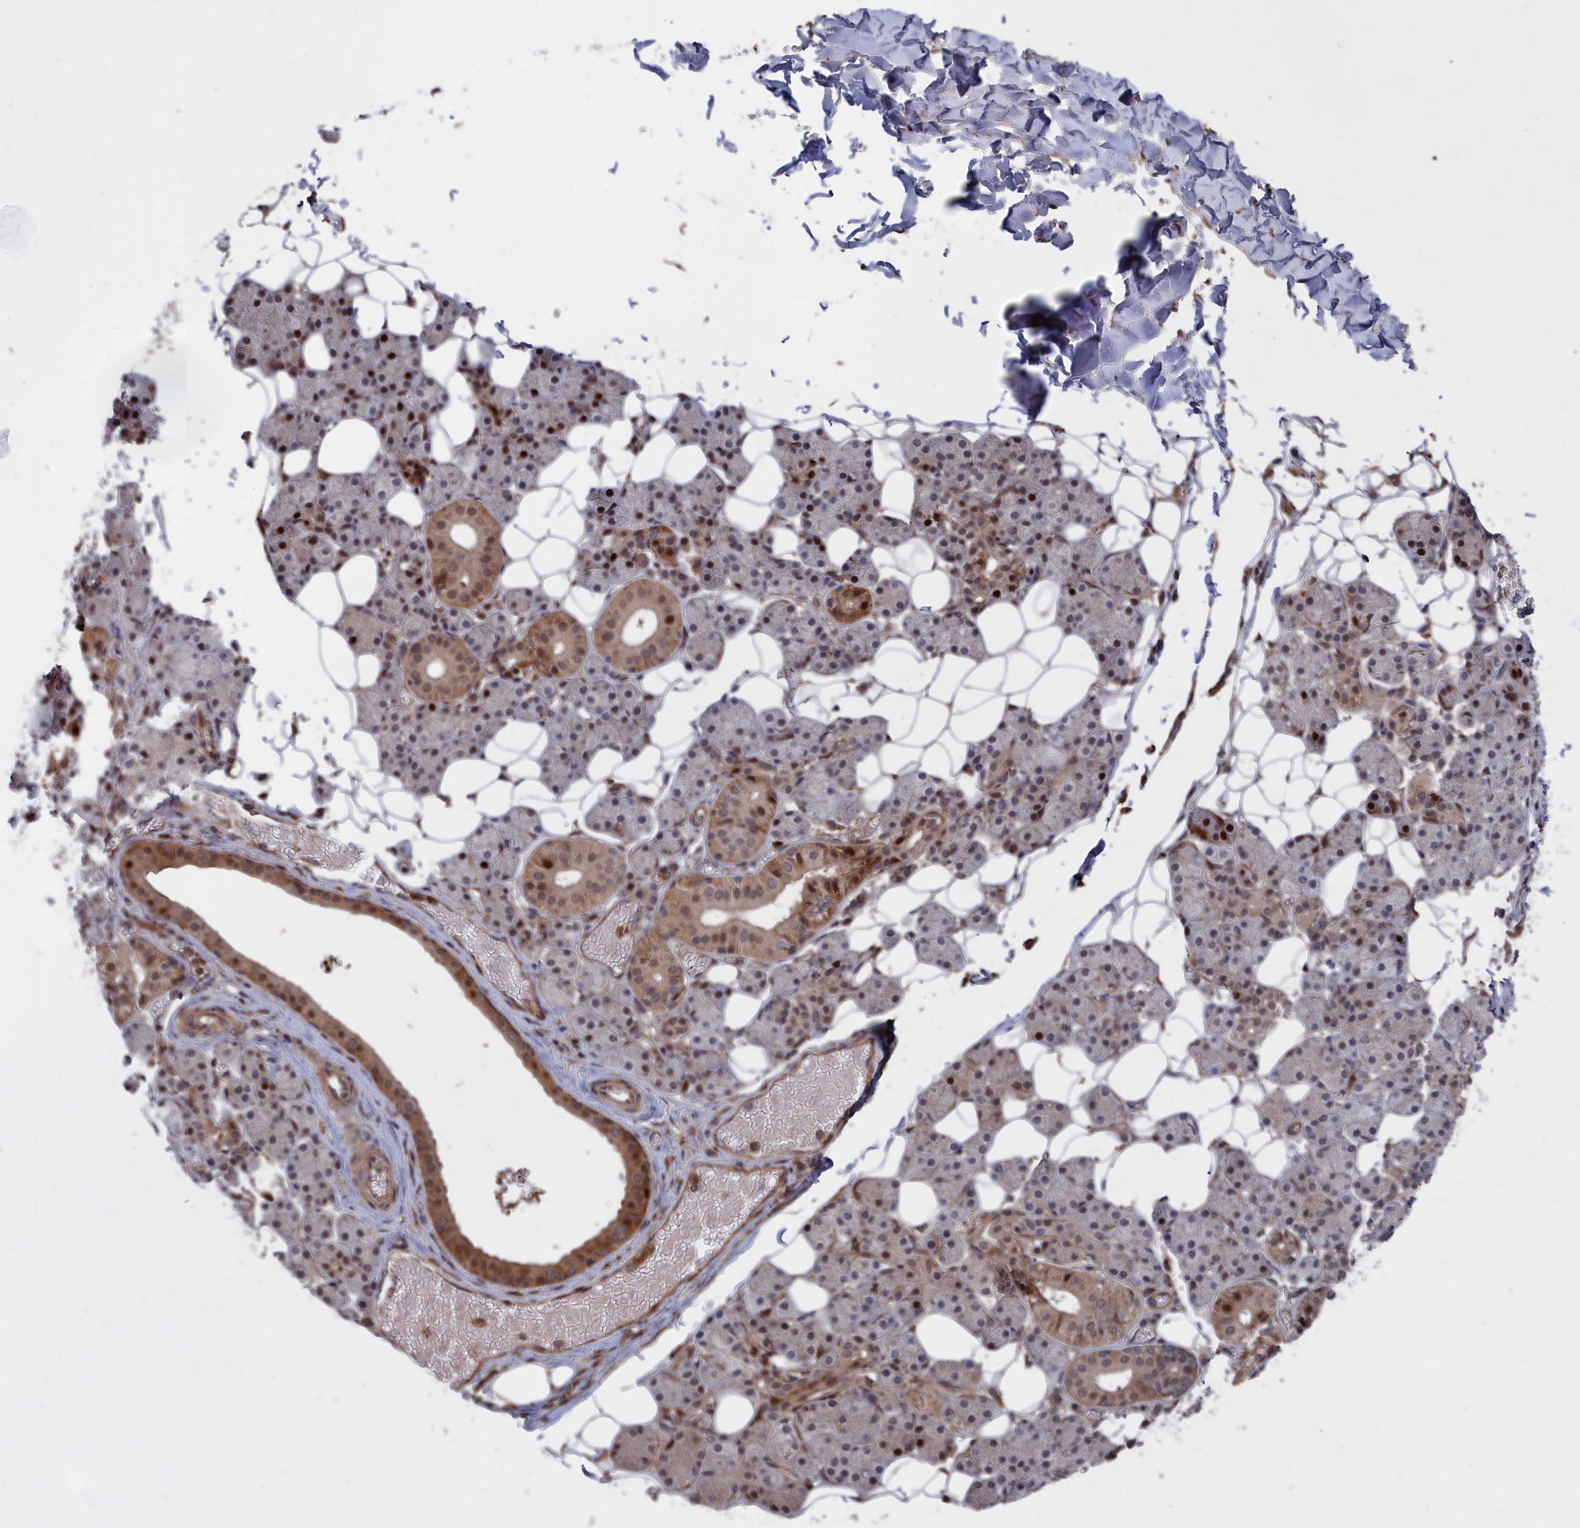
{"staining": {"intensity": "moderate", "quantity": "25%-75%", "location": "cytoplasmic/membranous,nuclear"}, "tissue": "salivary gland", "cell_type": "Glandular cells", "image_type": "normal", "snomed": [{"axis": "morphology", "description": "Normal tissue, NOS"}, {"axis": "topography", "description": "Salivary gland"}], "caption": "Human salivary gland stained with a brown dye reveals moderate cytoplasmic/membranous,nuclear positive positivity in about 25%-75% of glandular cells.", "gene": "PLA2G15", "patient": {"sex": "female", "age": 33}}